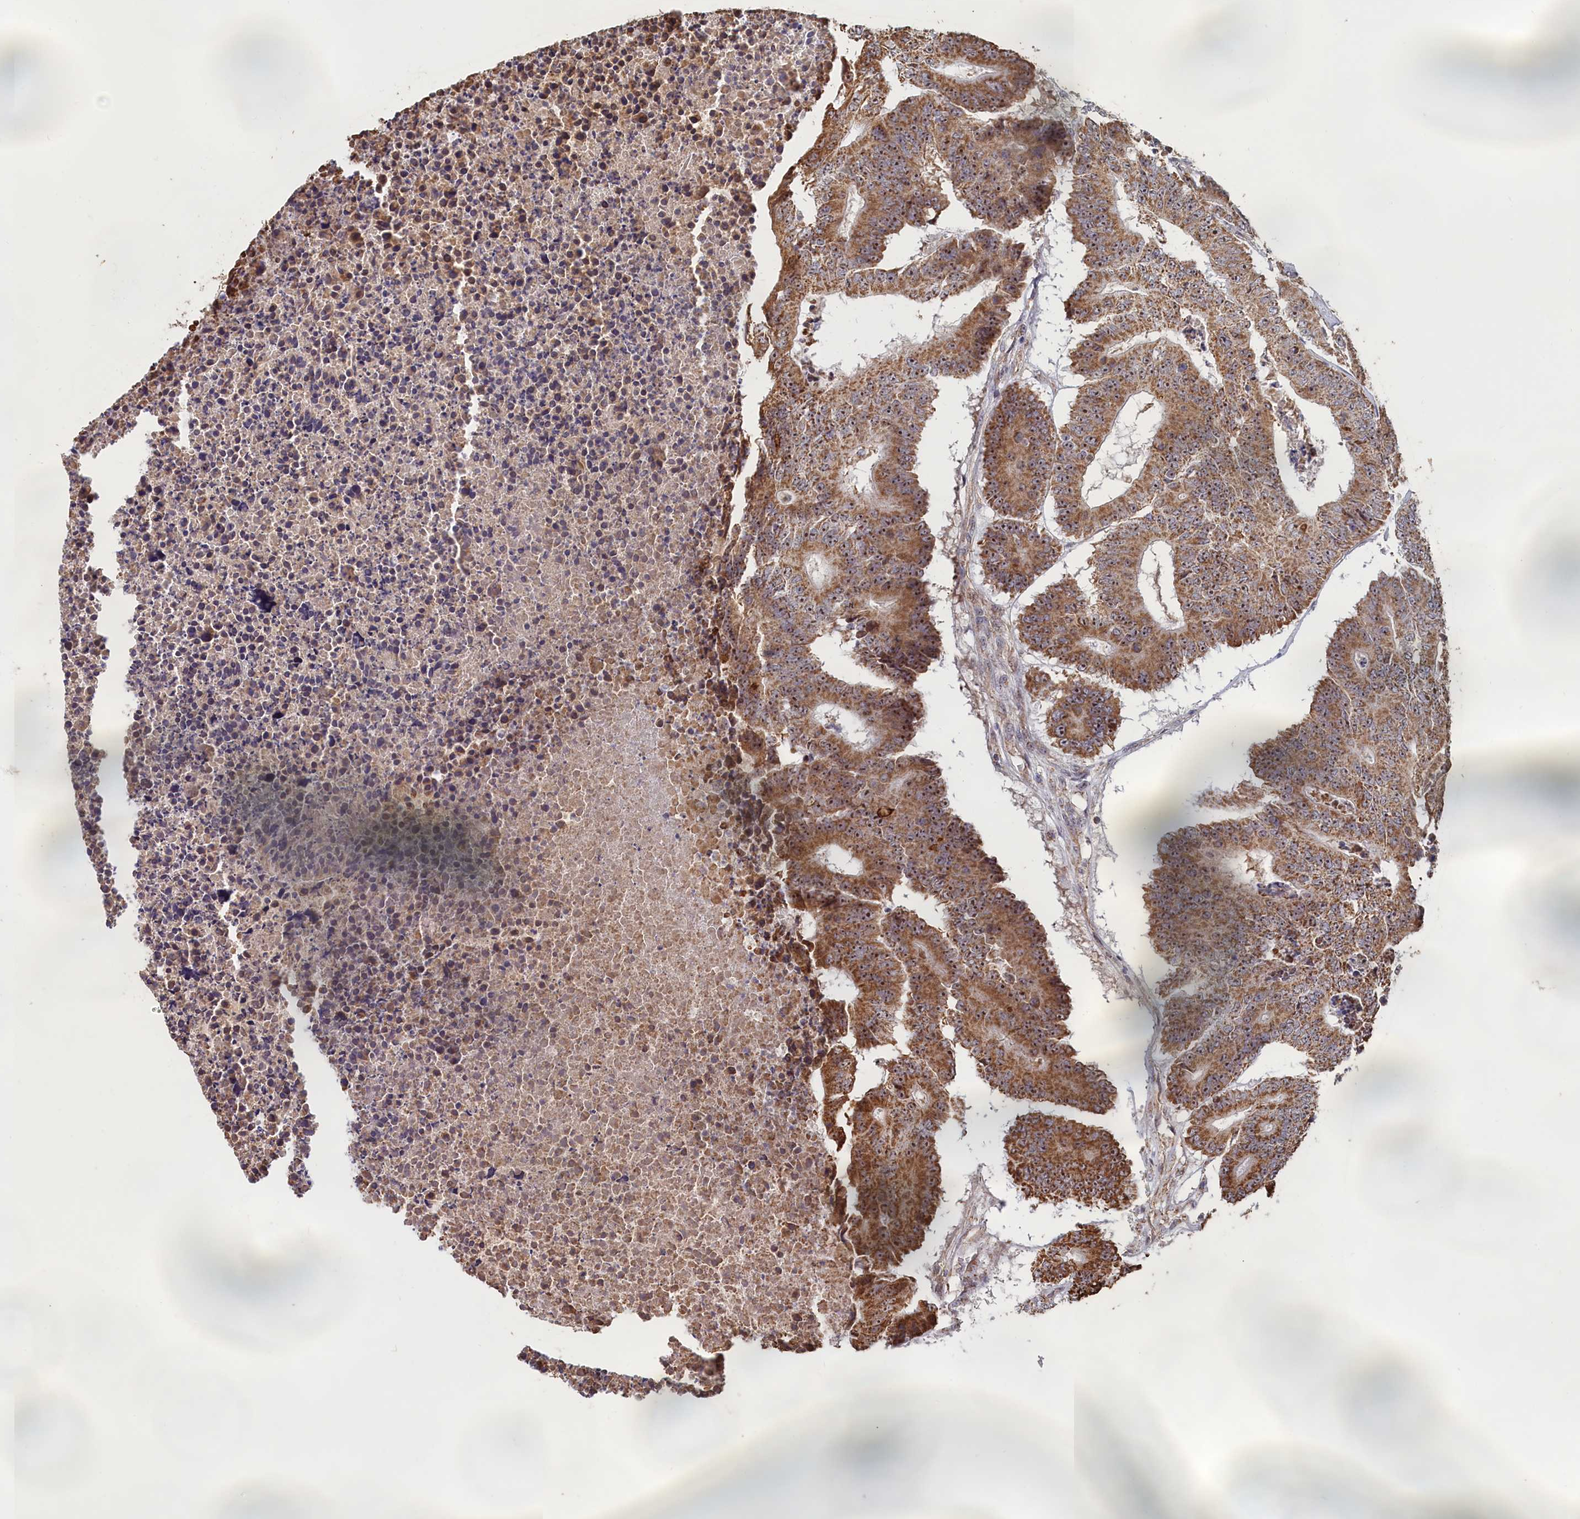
{"staining": {"intensity": "moderate", "quantity": ">75%", "location": "cytoplasmic/membranous,nuclear"}, "tissue": "colorectal cancer", "cell_type": "Tumor cells", "image_type": "cancer", "snomed": [{"axis": "morphology", "description": "Adenocarcinoma, NOS"}, {"axis": "topography", "description": "Colon"}], "caption": "Immunohistochemical staining of adenocarcinoma (colorectal) demonstrates medium levels of moderate cytoplasmic/membranous and nuclear protein expression in about >75% of tumor cells.", "gene": "ZNF816", "patient": {"sex": "male", "age": 87}}